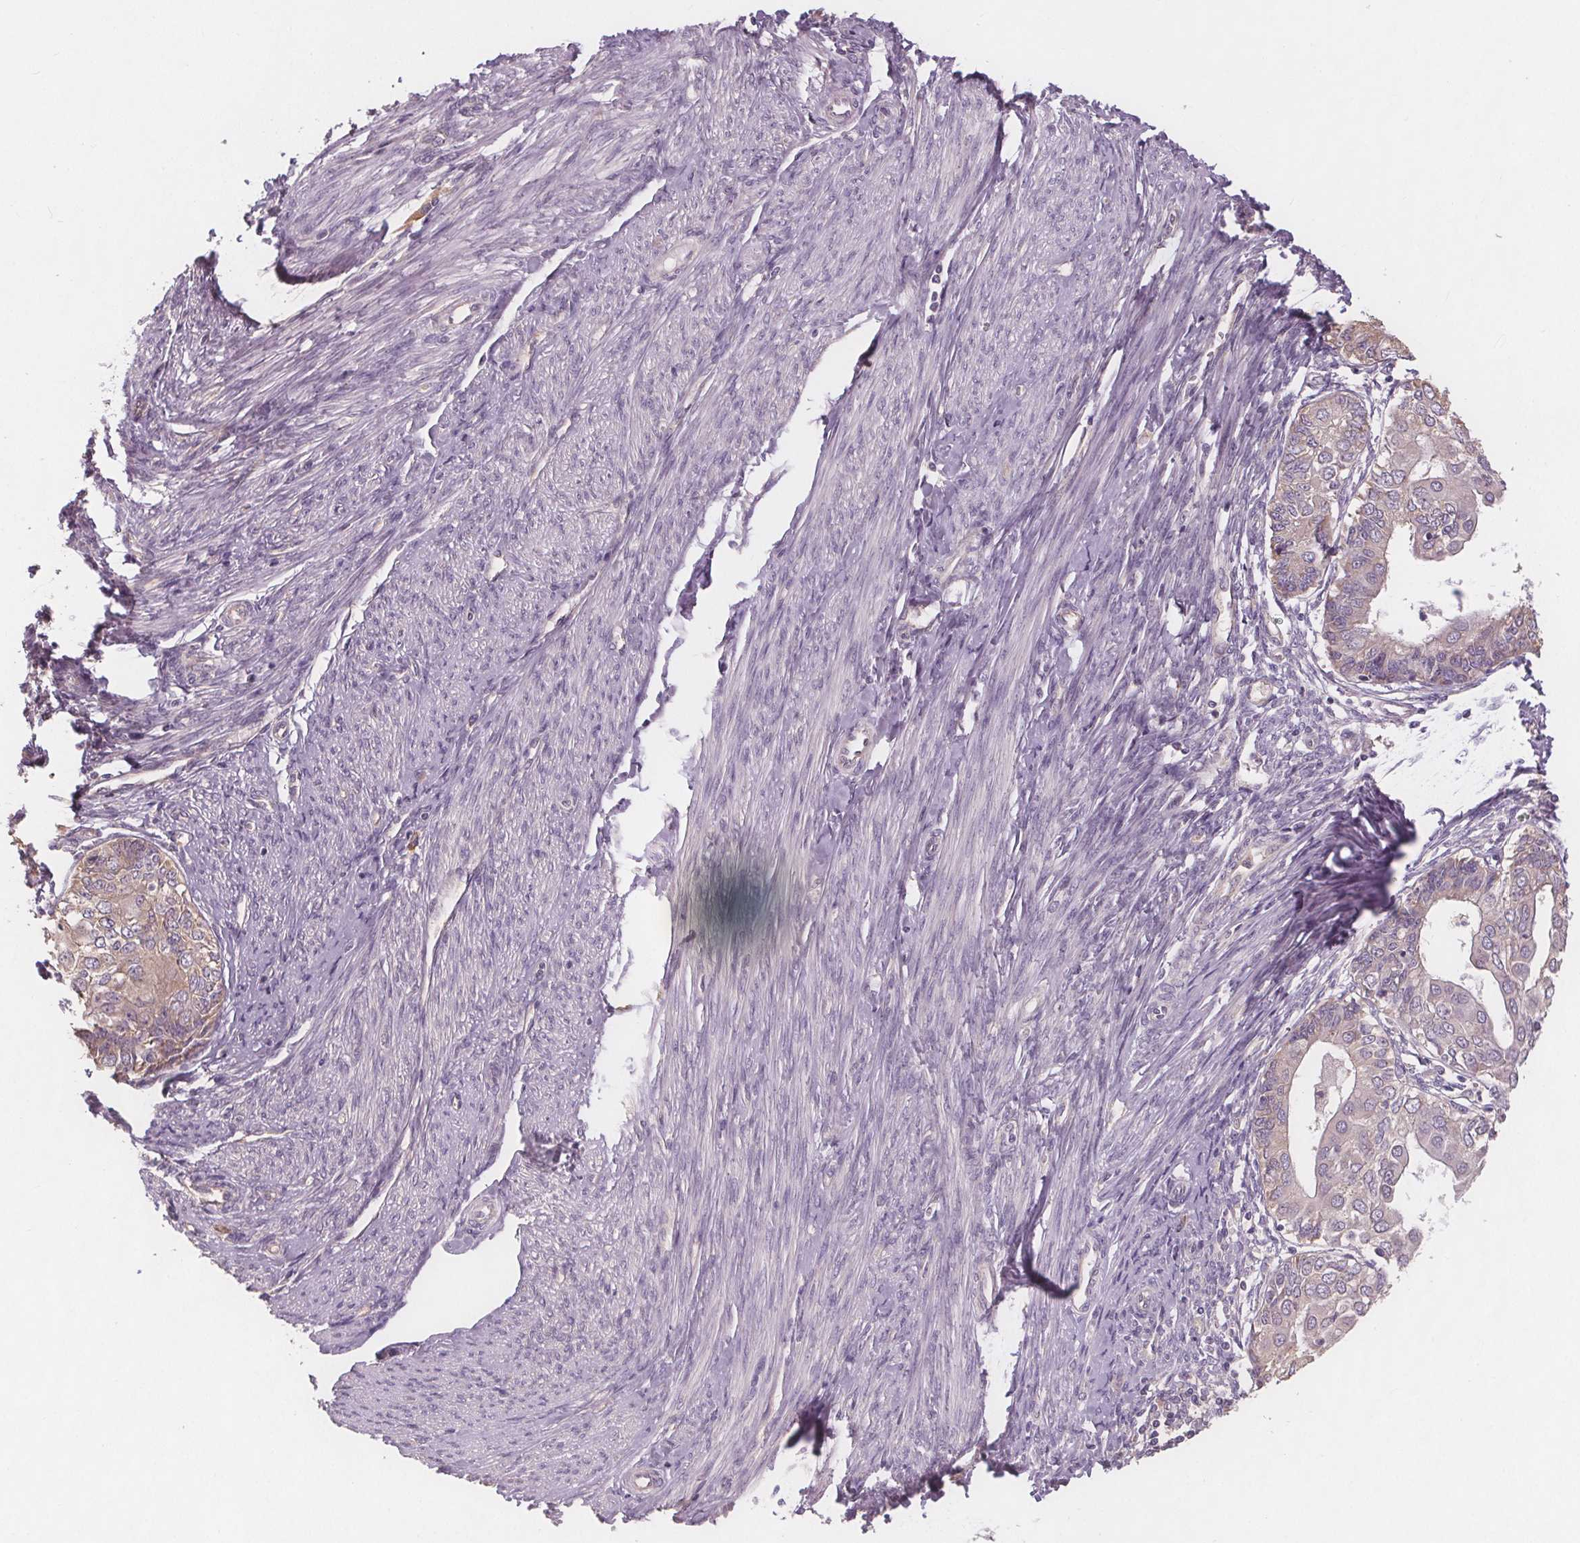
{"staining": {"intensity": "negative", "quantity": "none", "location": "none"}, "tissue": "endometrial cancer", "cell_type": "Tumor cells", "image_type": "cancer", "snomed": [{"axis": "morphology", "description": "Adenocarcinoma, NOS"}, {"axis": "topography", "description": "Endometrium"}], "caption": "This is an immunohistochemistry (IHC) image of human endometrial cancer. There is no expression in tumor cells.", "gene": "TMEM80", "patient": {"sex": "female", "age": 68}}